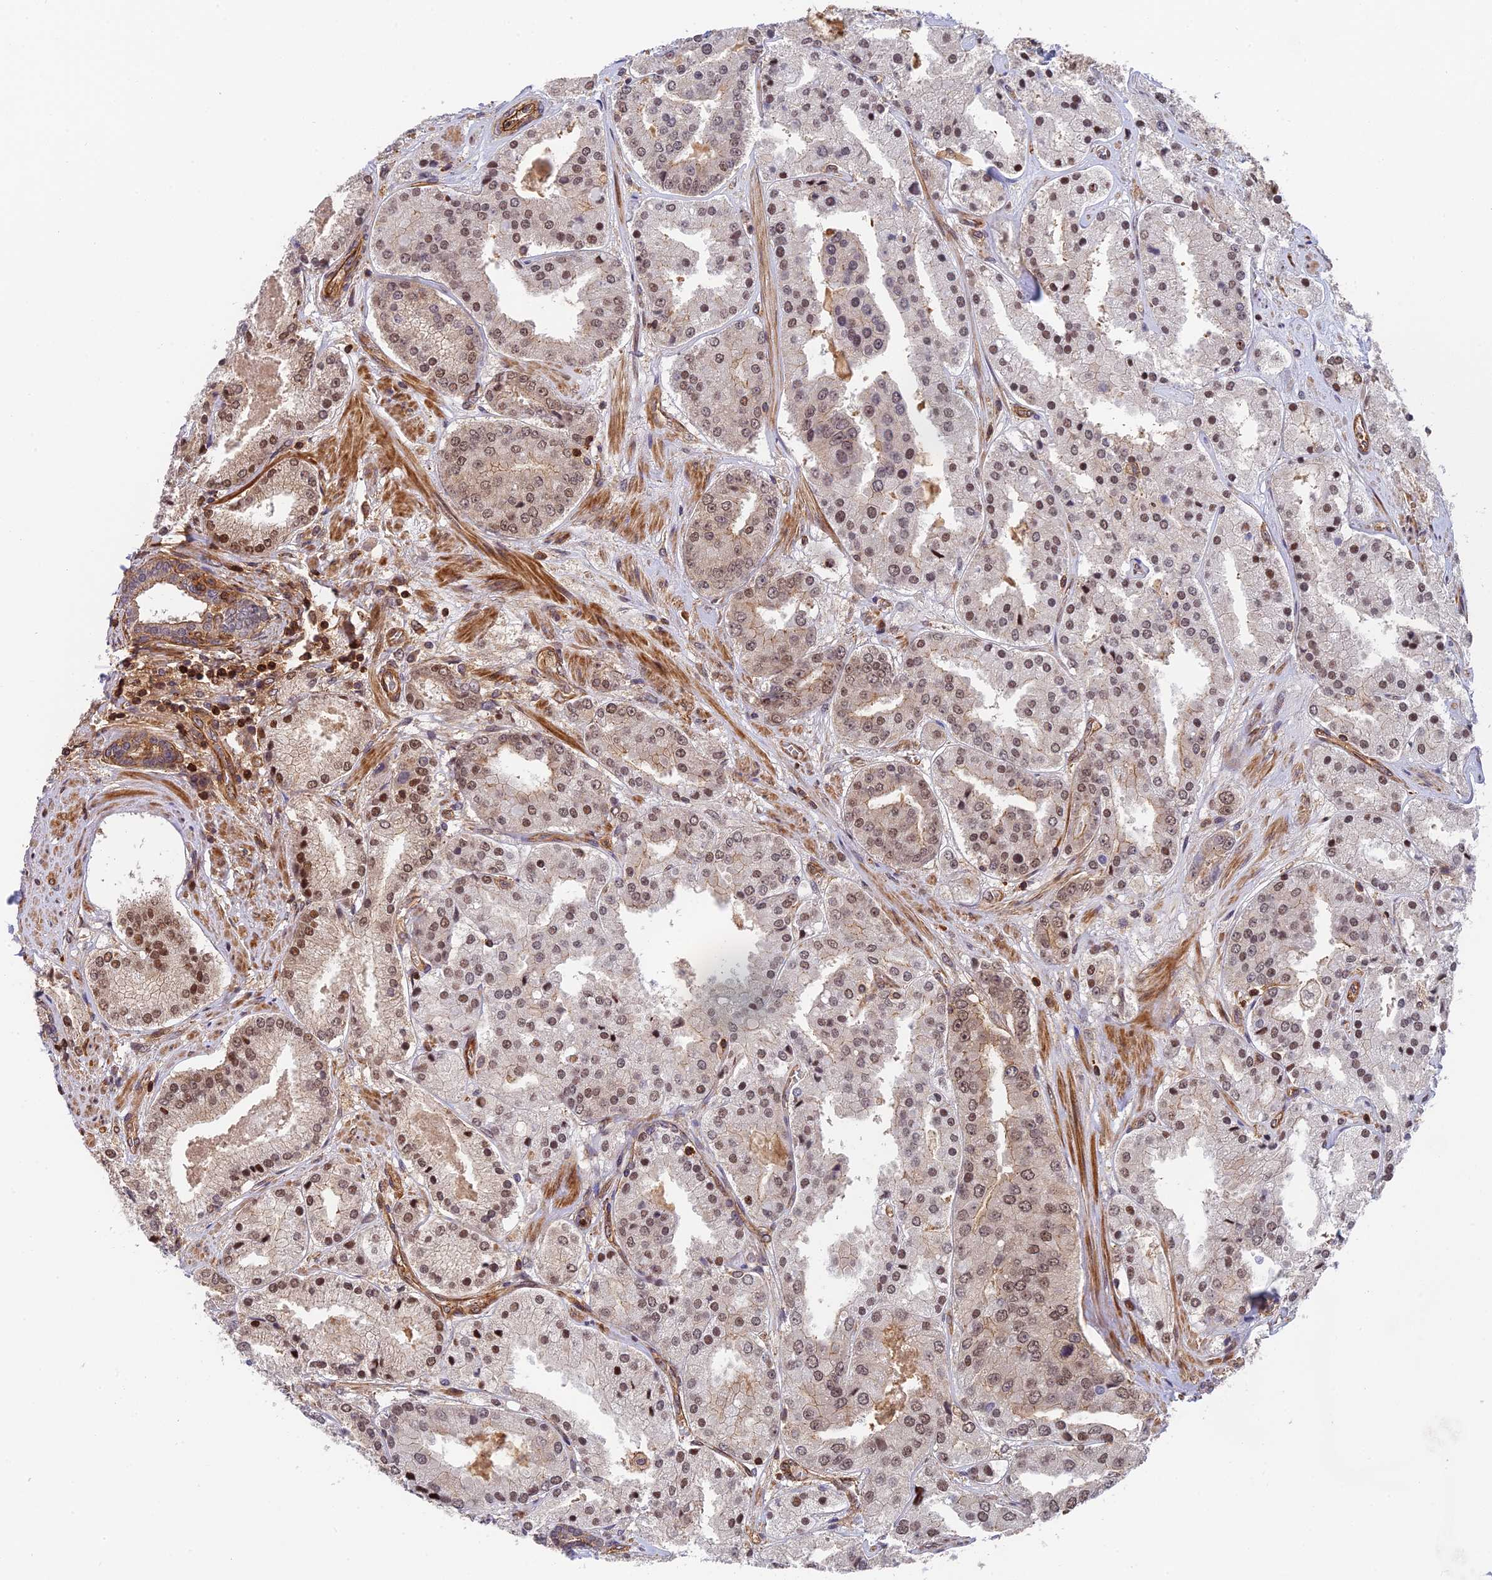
{"staining": {"intensity": "moderate", "quantity": "25%-75%", "location": "cytoplasmic/membranous,nuclear"}, "tissue": "prostate cancer", "cell_type": "Tumor cells", "image_type": "cancer", "snomed": [{"axis": "morphology", "description": "Adenocarcinoma, High grade"}, {"axis": "topography", "description": "Prostate"}], "caption": "Prostate high-grade adenocarcinoma tissue demonstrates moderate cytoplasmic/membranous and nuclear staining in approximately 25%-75% of tumor cells", "gene": "OSBPL1A", "patient": {"sex": "male", "age": 63}}